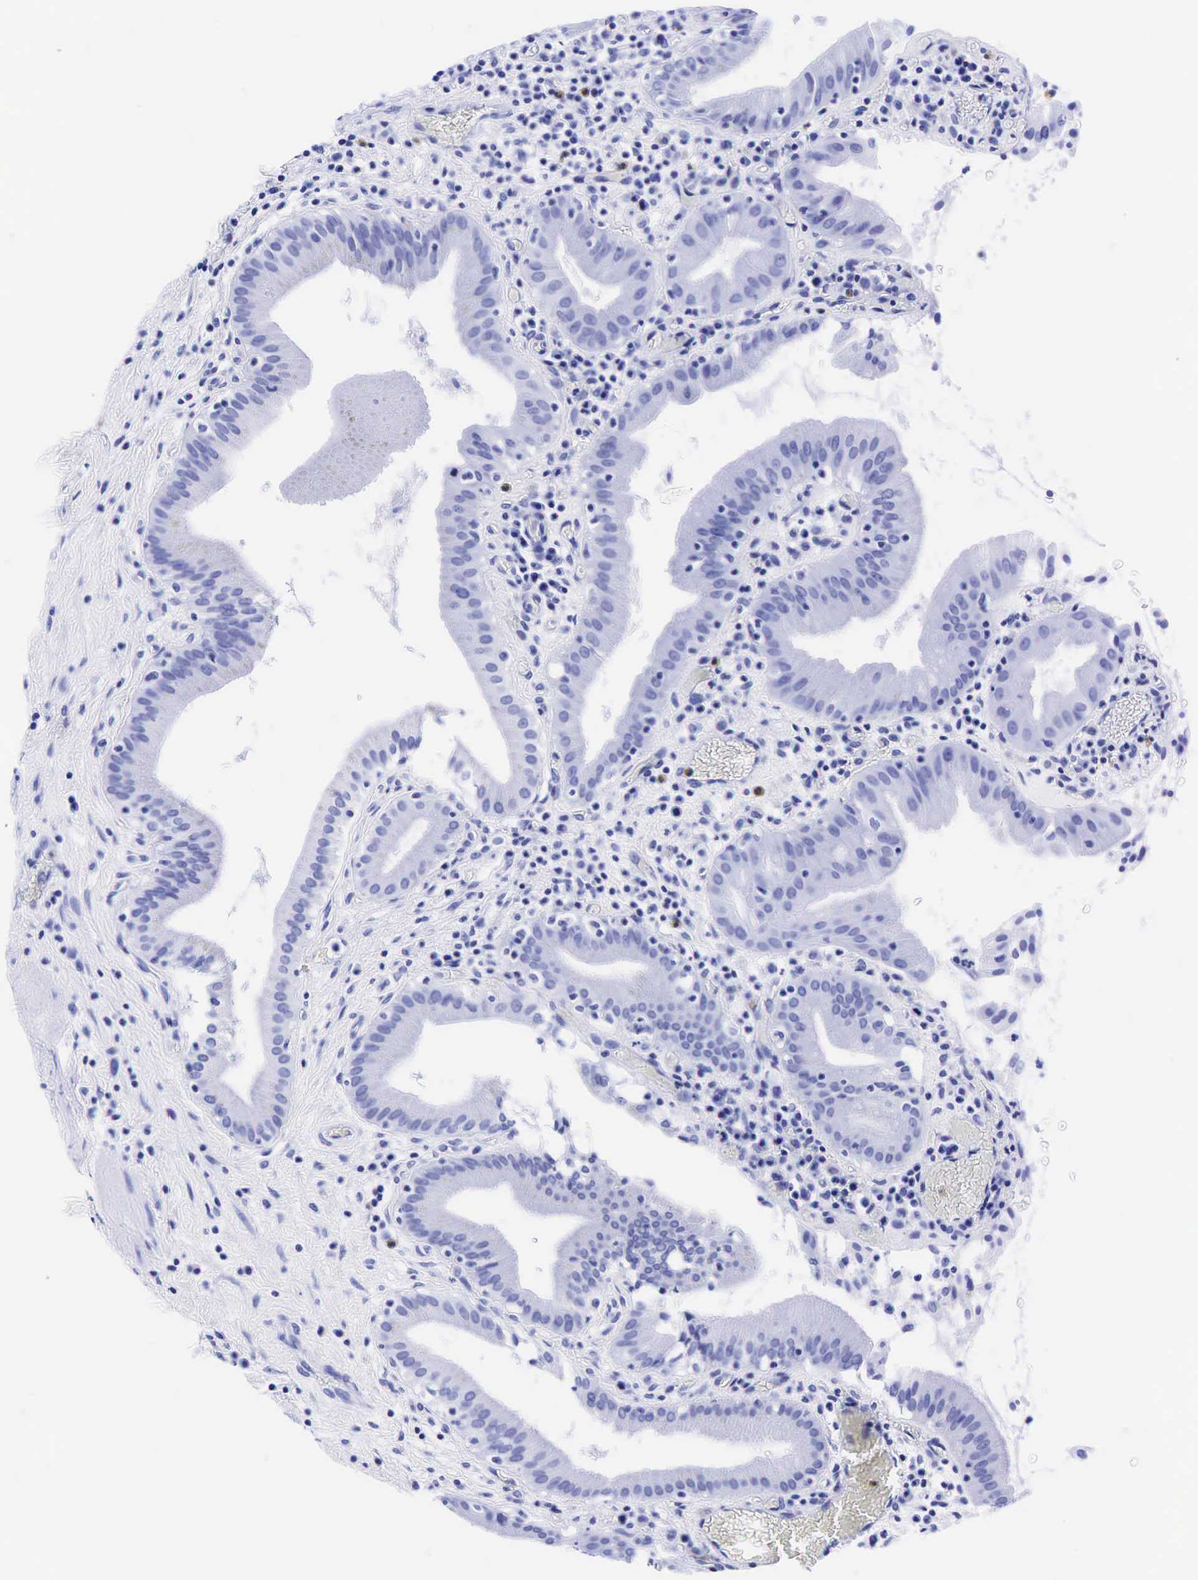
{"staining": {"intensity": "negative", "quantity": "none", "location": "none"}, "tissue": "gallbladder", "cell_type": "Glandular cells", "image_type": "normal", "snomed": [{"axis": "morphology", "description": "Normal tissue, NOS"}, {"axis": "topography", "description": "Gallbladder"}], "caption": "This is a photomicrograph of immunohistochemistry staining of unremarkable gallbladder, which shows no staining in glandular cells. The staining was performed using DAB to visualize the protein expression in brown, while the nuclei were stained in blue with hematoxylin (Magnification: 20x).", "gene": "GAST", "patient": {"sex": "male", "age": 73}}